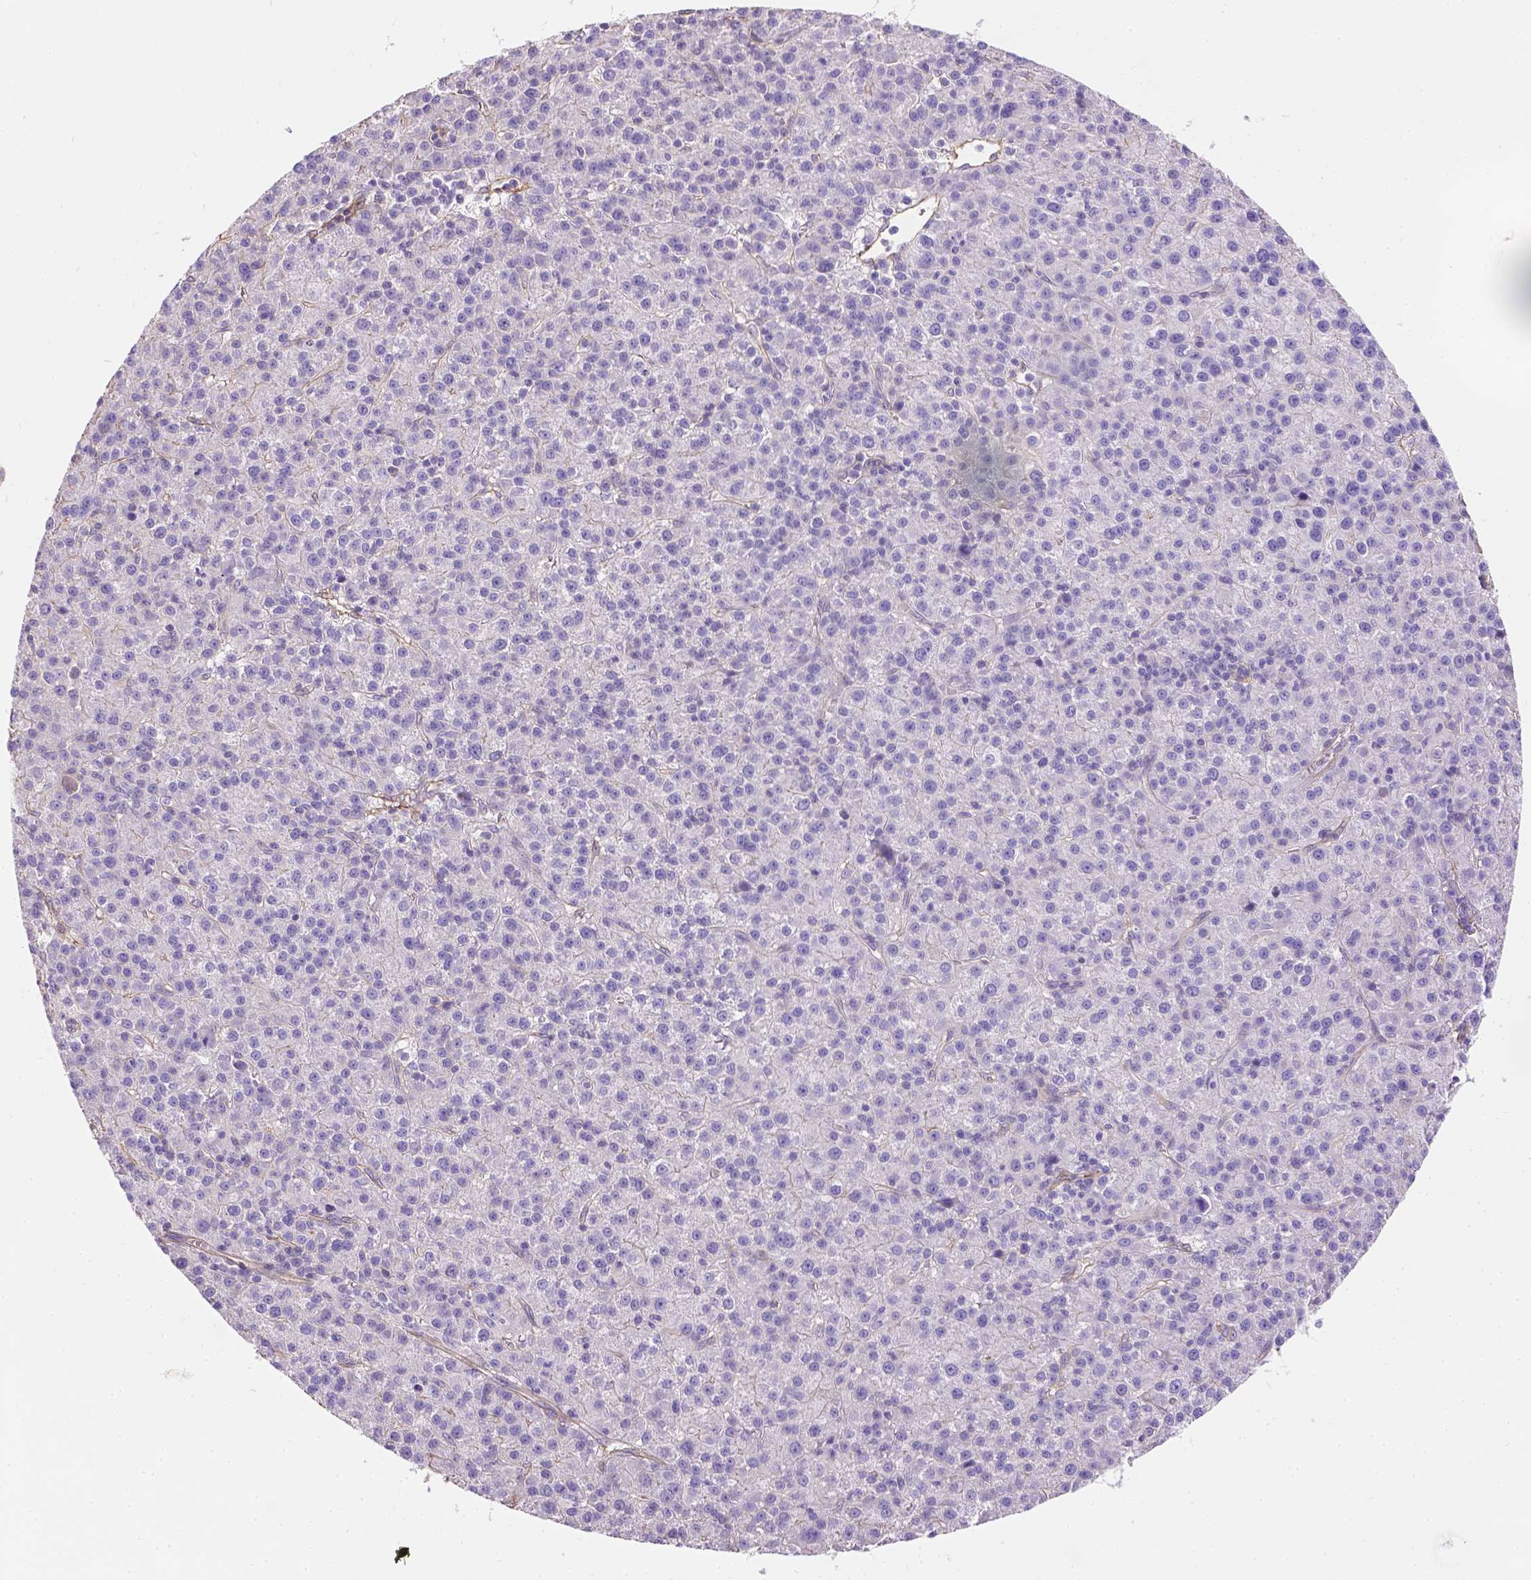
{"staining": {"intensity": "negative", "quantity": "none", "location": "none"}, "tissue": "liver cancer", "cell_type": "Tumor cells", "image_type": "cancer", "snomed": [{"axis": "morphology", "description": "Carcinoma, Hepatocellular, NOS"}, {"axis": "topography", "description": "Liver"}], "caption": "High power microscopy histopathology image of an immunohistochemistry (IHC) image of liver cancer, revealing no significant staining in tumor cells. (DAB (3,3'-diaminobenzidine) IHC, high magnification).", "gene": "PHF7", "patient": {"sex": "female", "age": 60}}